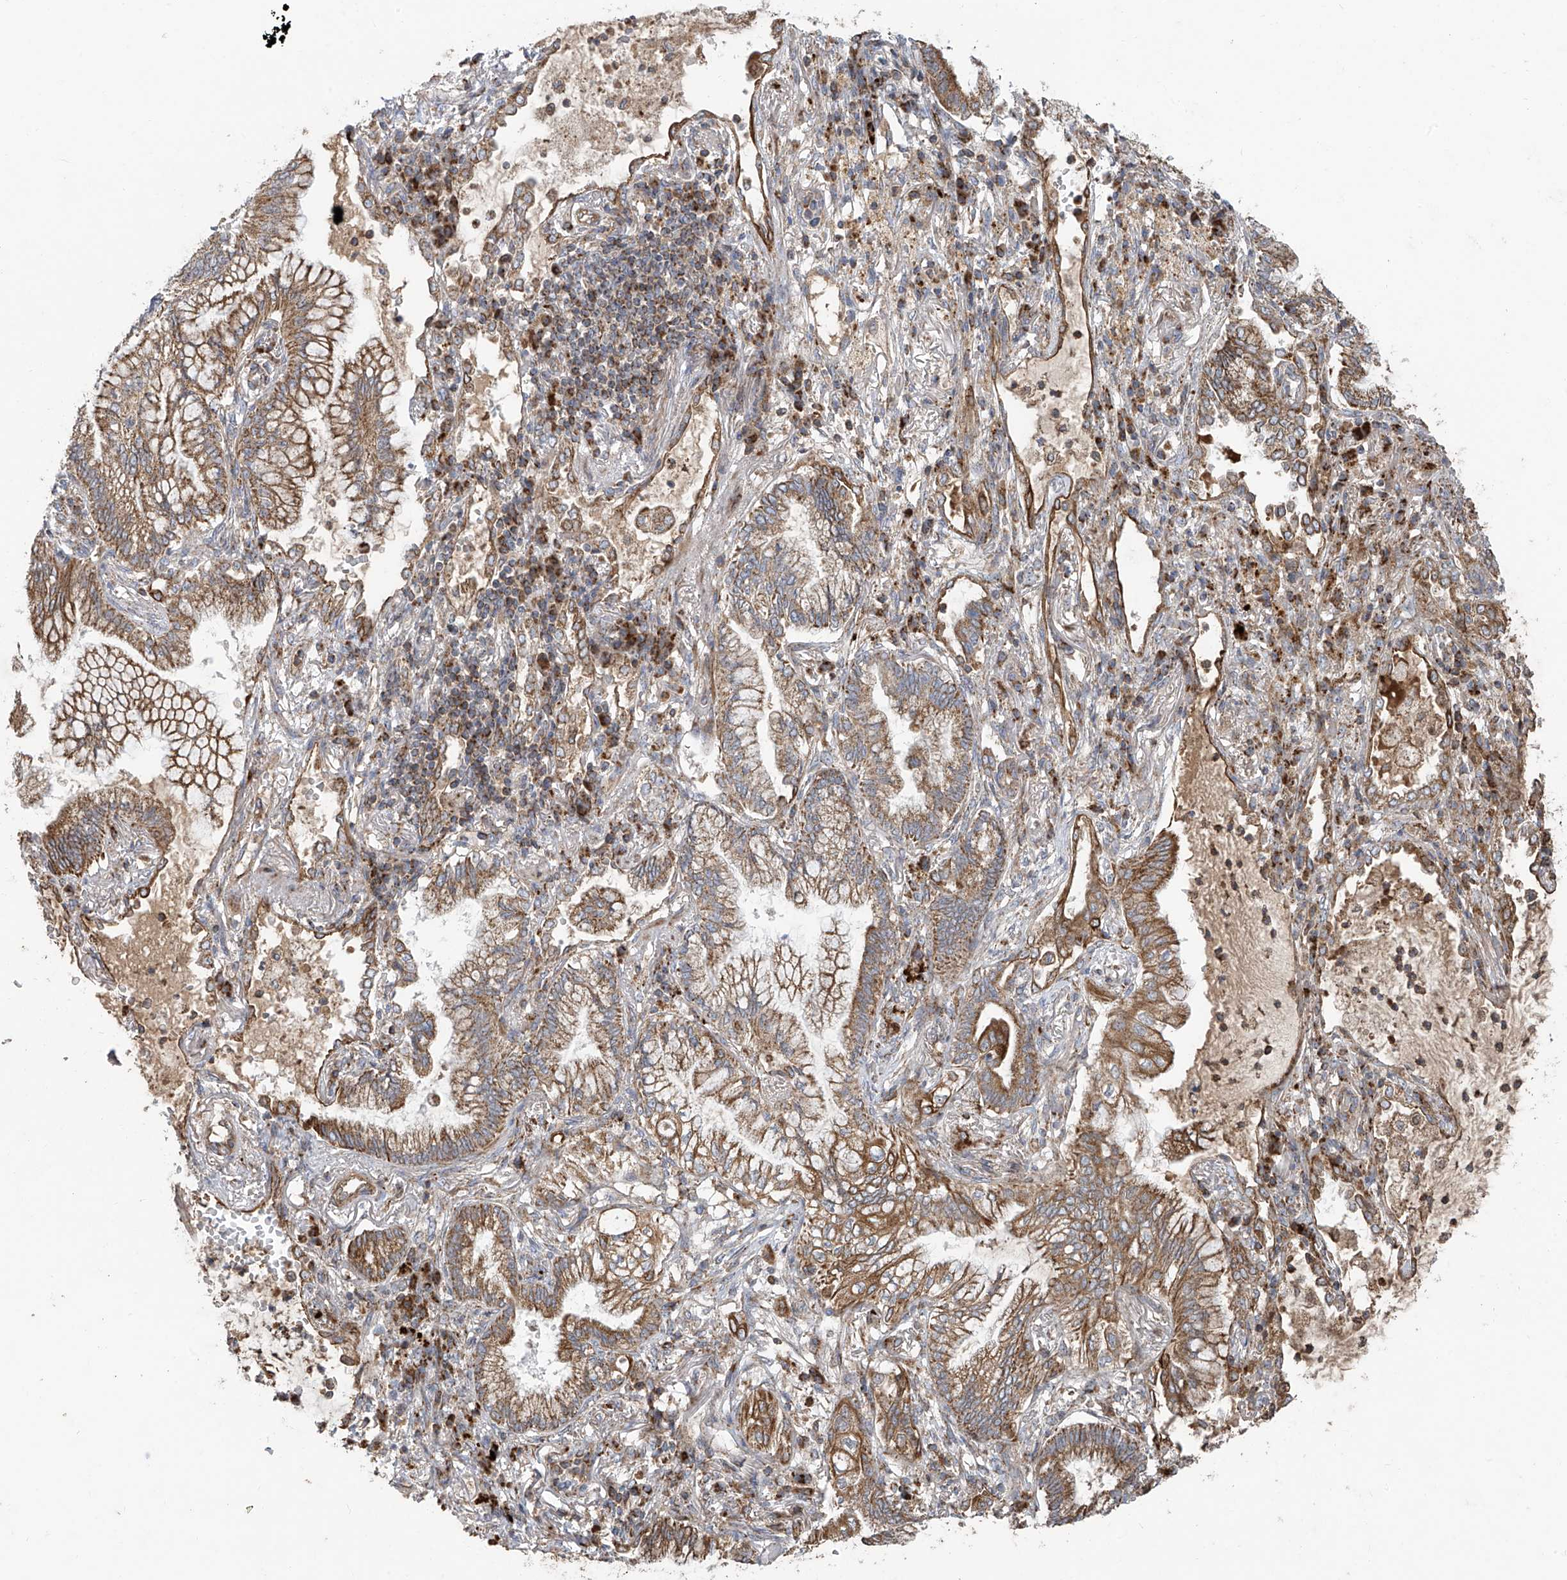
{"staining": {"intensity": "moderate", "quantity": ">75%", "location": "cytoplasmic/membranous"}, "tissue": "lung cancer", "cell_type": "Tumor cells", "image_type": "cancer", "snomed": [{"axis": "morphology", "description": "Adenocarcinoma, NOS"}, {"axis": "topography", "description": "Lung"}], "caption": "Immunohistochemical staining of human lung cancer displays medium levels of moderate cytoplasmic/membranous protein expression in about >75% of tumor cells.", "gene": "C2orf74", "patient": {"sex": "female", "age": 70}}